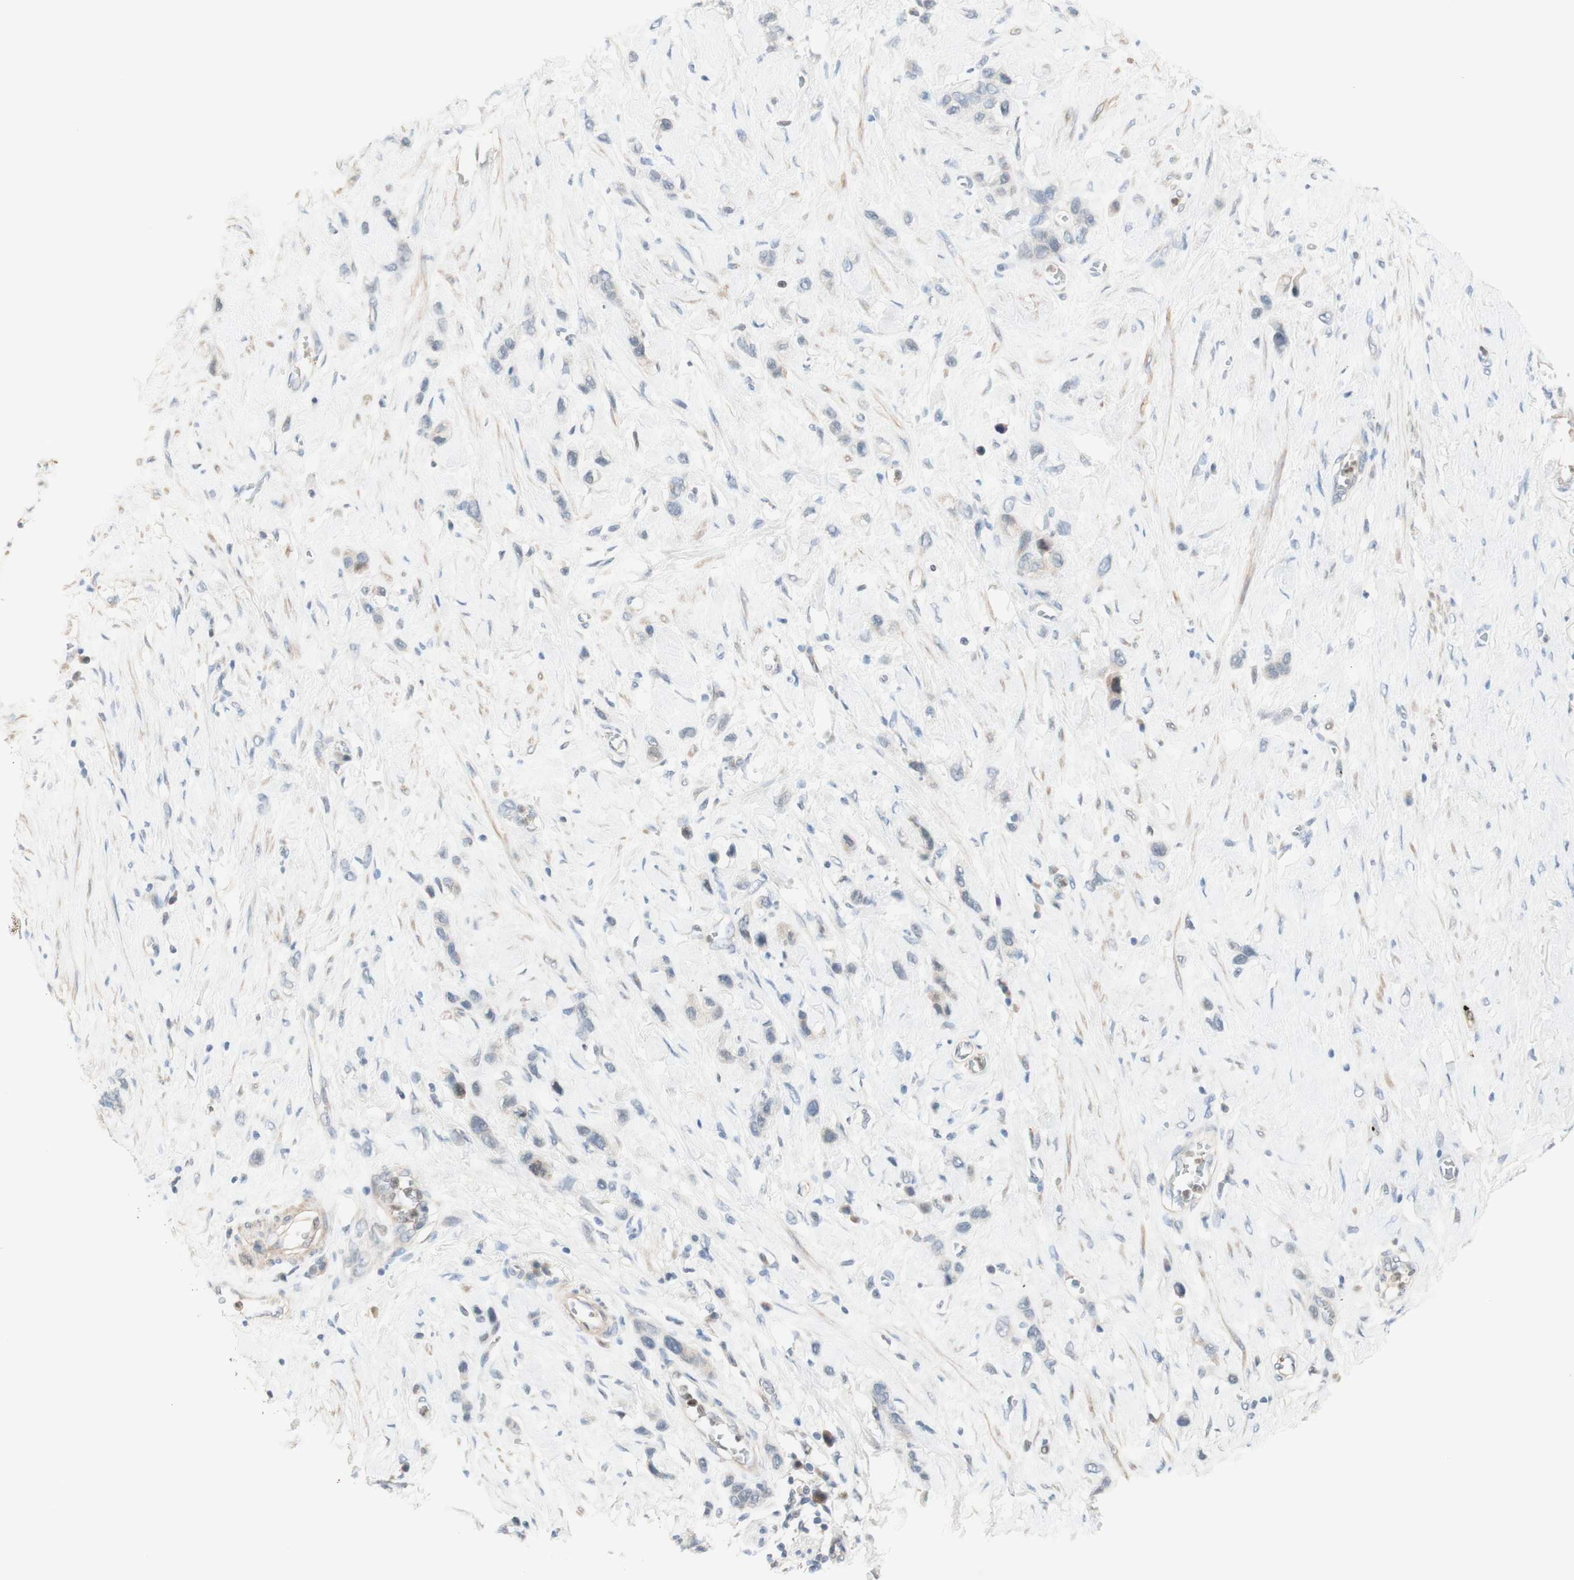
{"staining": {"intensity": "negative", "quantity": "none", "location": "none"}, "tissue": "stomach cancer", "cell_type": "Tumor cells", "image_type": "cancer", "snomed": [{"axis": "morphology", "description": "Adenocarcinoma, NOS"}, {"axis": "morphology", "description": "Adenocarcinoma, High grade"}, {"axis": "topography", "description": "Stomach, upper"}, {"axis": "topography", "description": "Stomach, lower"}], "caption": "Protein analysis of stomach cancer (adenocarcinoma) displays no significant positivity in tumor cells. (Stains: DAB immunohistochemistry (IHC) with hematoxylin counter stain, Microscopy: brightfield microscopy at high magnification).", "gene": "RFNG", "patient": {"sex": "female", "age": 65}}